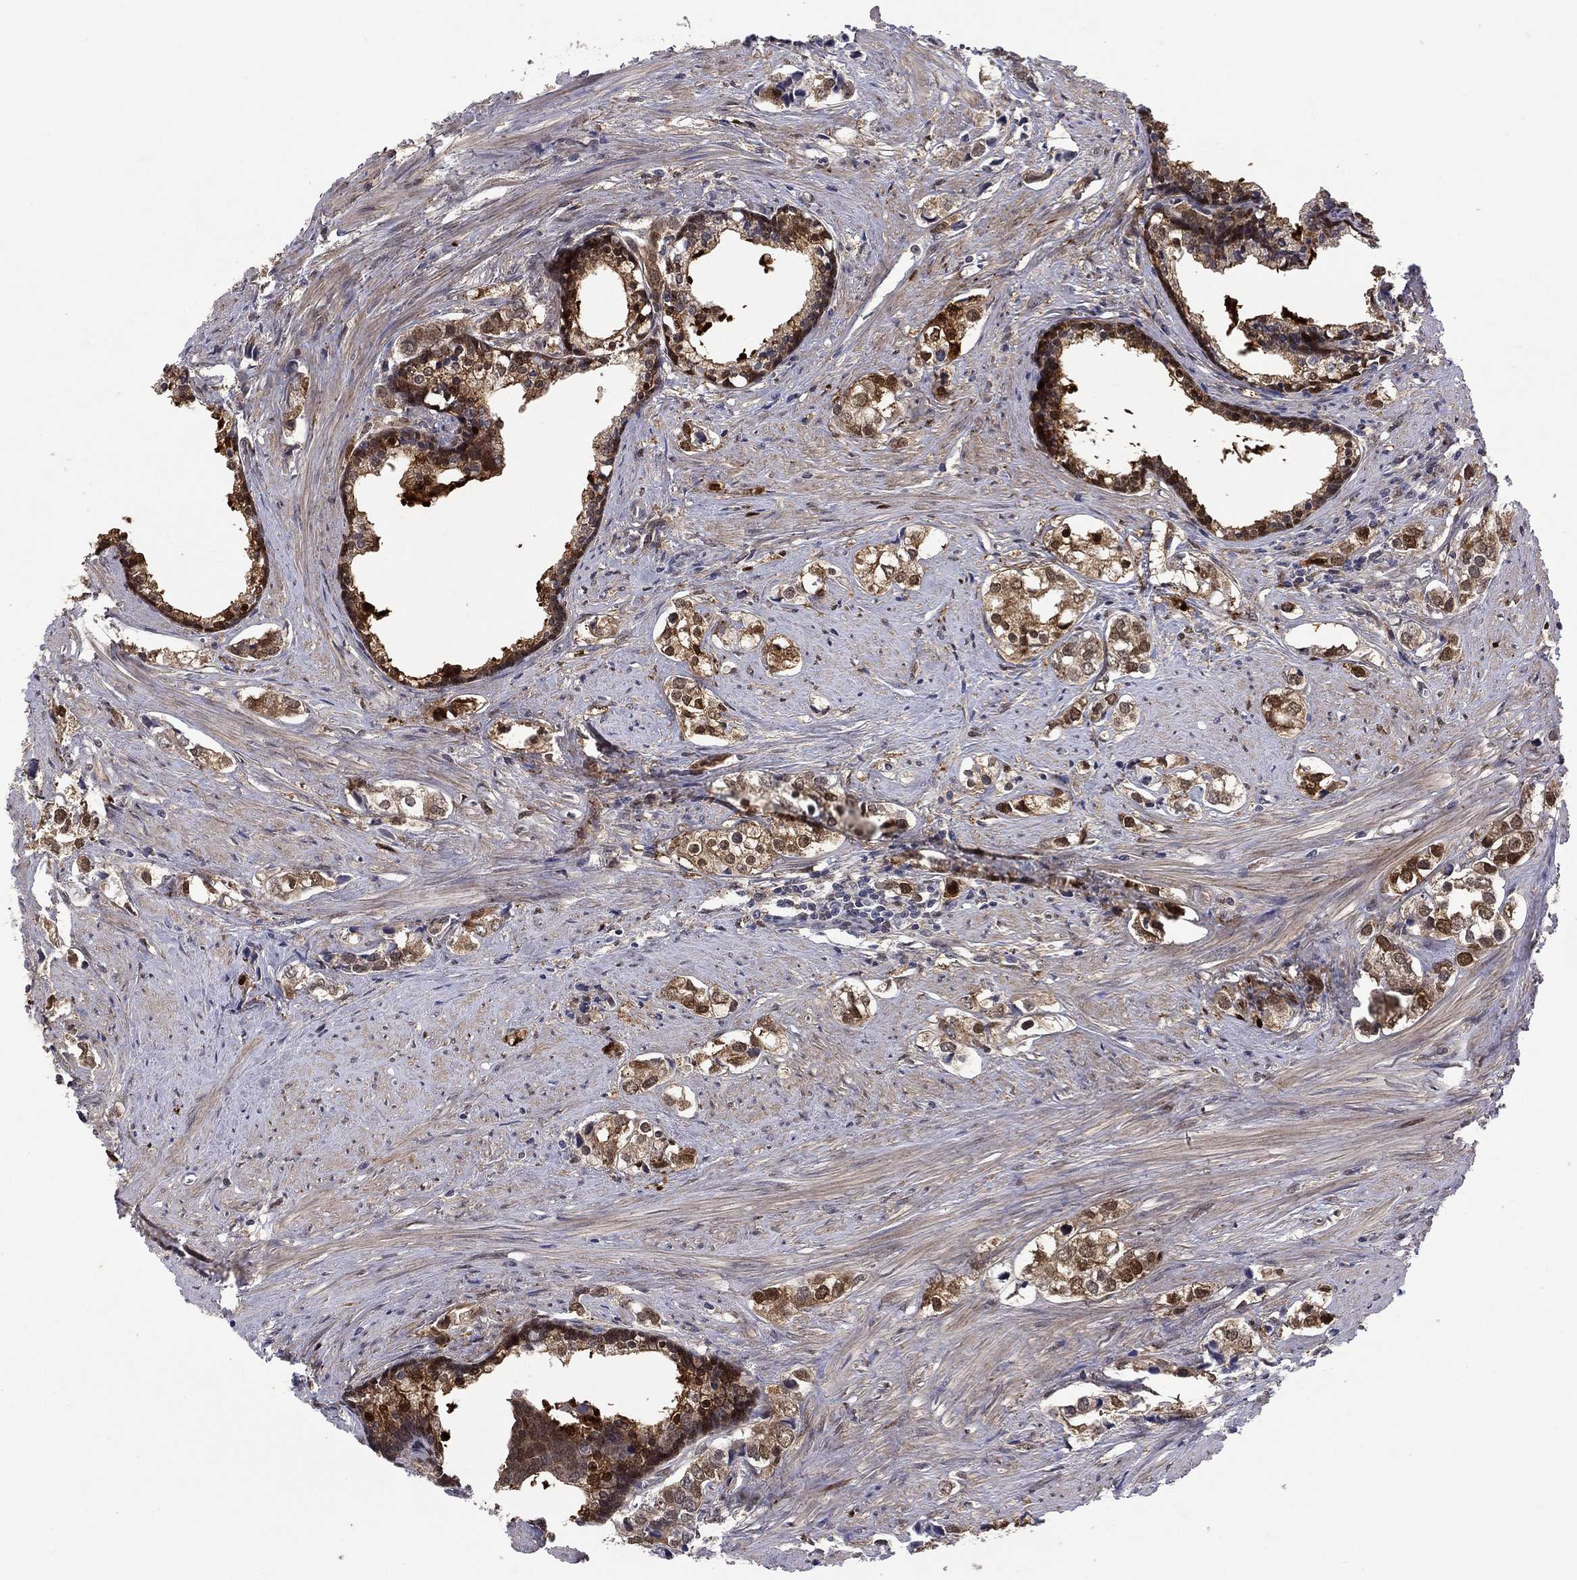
{"staining": {"intensity": "strong", "quantity": "25%-75%", "location": "cytoplasmic/membranous,nuclear"}, "tissue": "prostate cancer", "cell_type": "Tumor cells", "image_type": "cancer", "snomed": [{"axis": "morphology", "description": "Adenocarcinoma, NOS"}, {"axis": "topography", "description": "Prostate and seminal vesicle, NOS"}], "caption": "The image shows a brown stain indicating the presence of a protein in the cytoplasmic/membranous and nuclear of tumor cells in prostate adenocarcinoma.", "gene": "CBR1", "patient": {"sex": "male", "age": 63}}